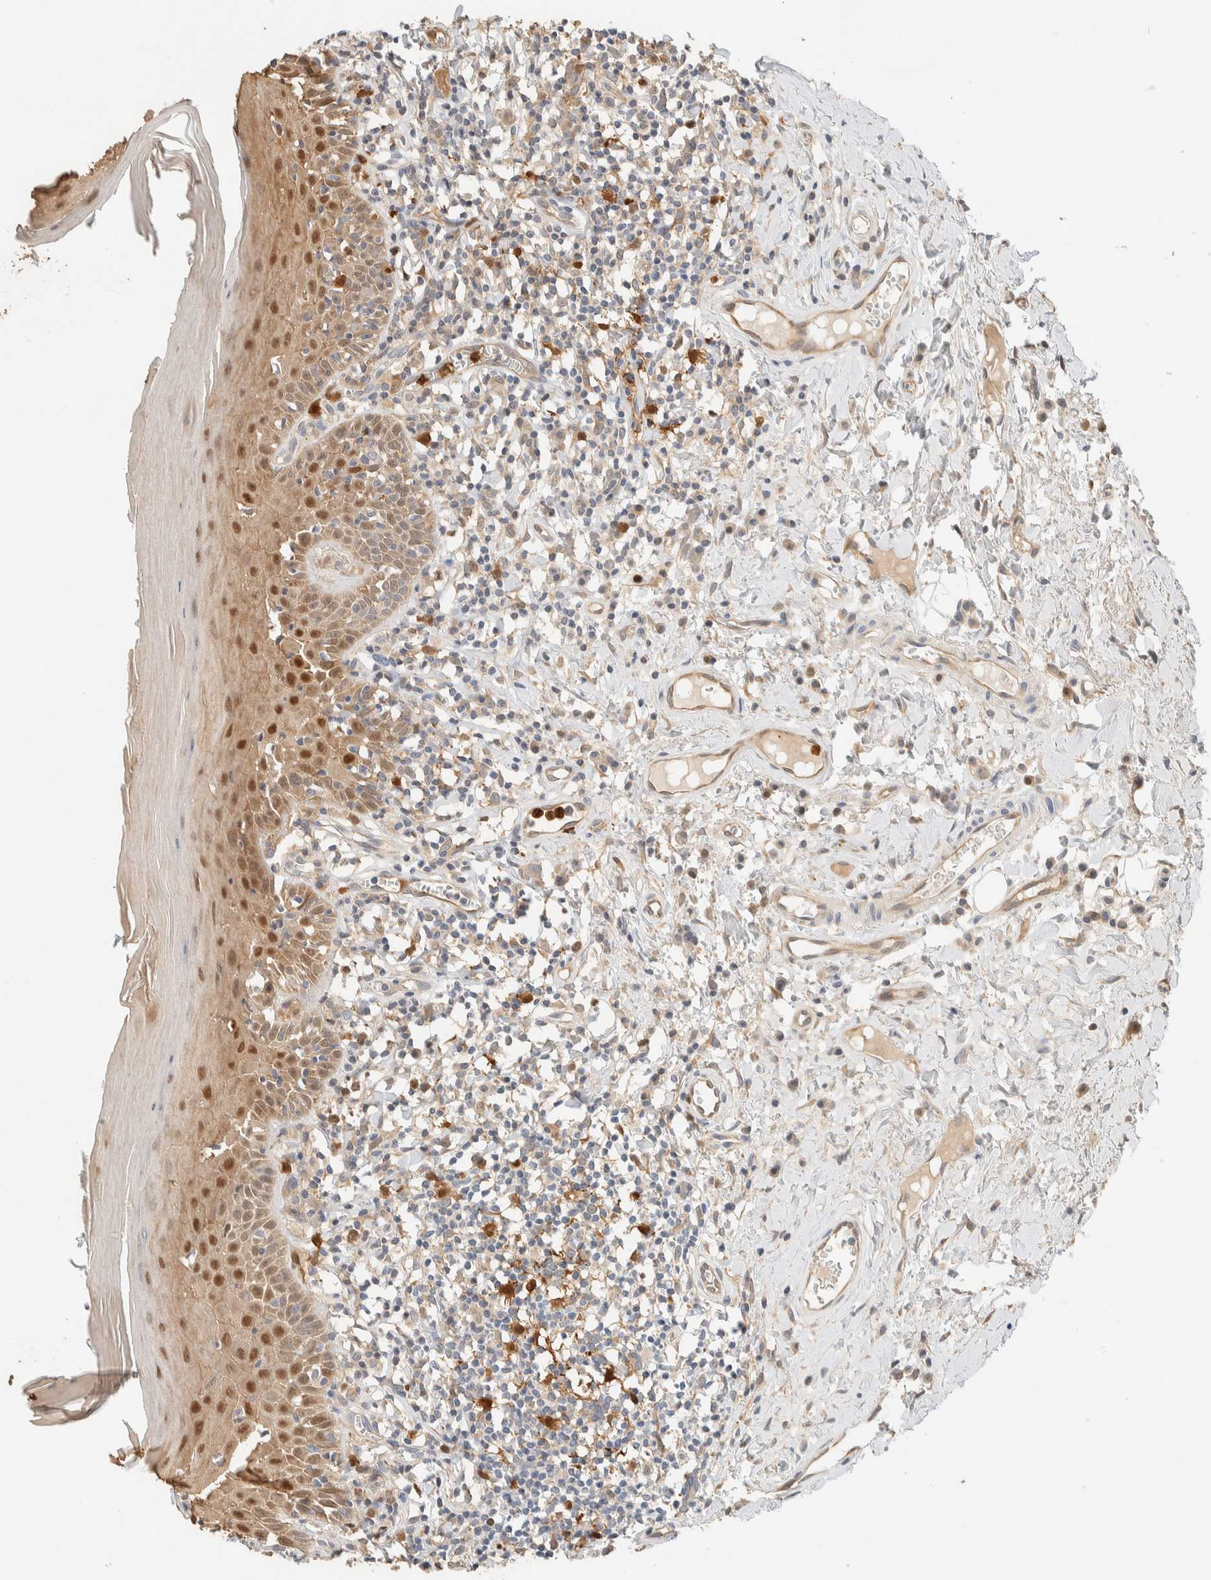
{"staining": {"intensity": "strong", "quantity": "25%-75%", "location": "cytoplasmic/membranous,nuclear"}, "tissue": "oral mucosa", "cell_type": "Squamous epithelial cells", "image_type": "normal", "snomed": [{"axis": "morphology", "description": "Normal tissue, NOS"}, {"axis": "topography", "description": "Oral tissue"}], "caption": "Oral mucosa was stained to show a protein in brown. There is high levels of strong cytoplasmic/membranous,nuclear staining in approximately 25%-75% of squamous epithelial cells. (Stains: DAB (3,3'-diaminobenzidine) in brown, nuclei in blue, Microscopy: brightfield microscopy at high magnification).", "gene": "SETD4", "patient": {"sex": "male", "age": 82}}